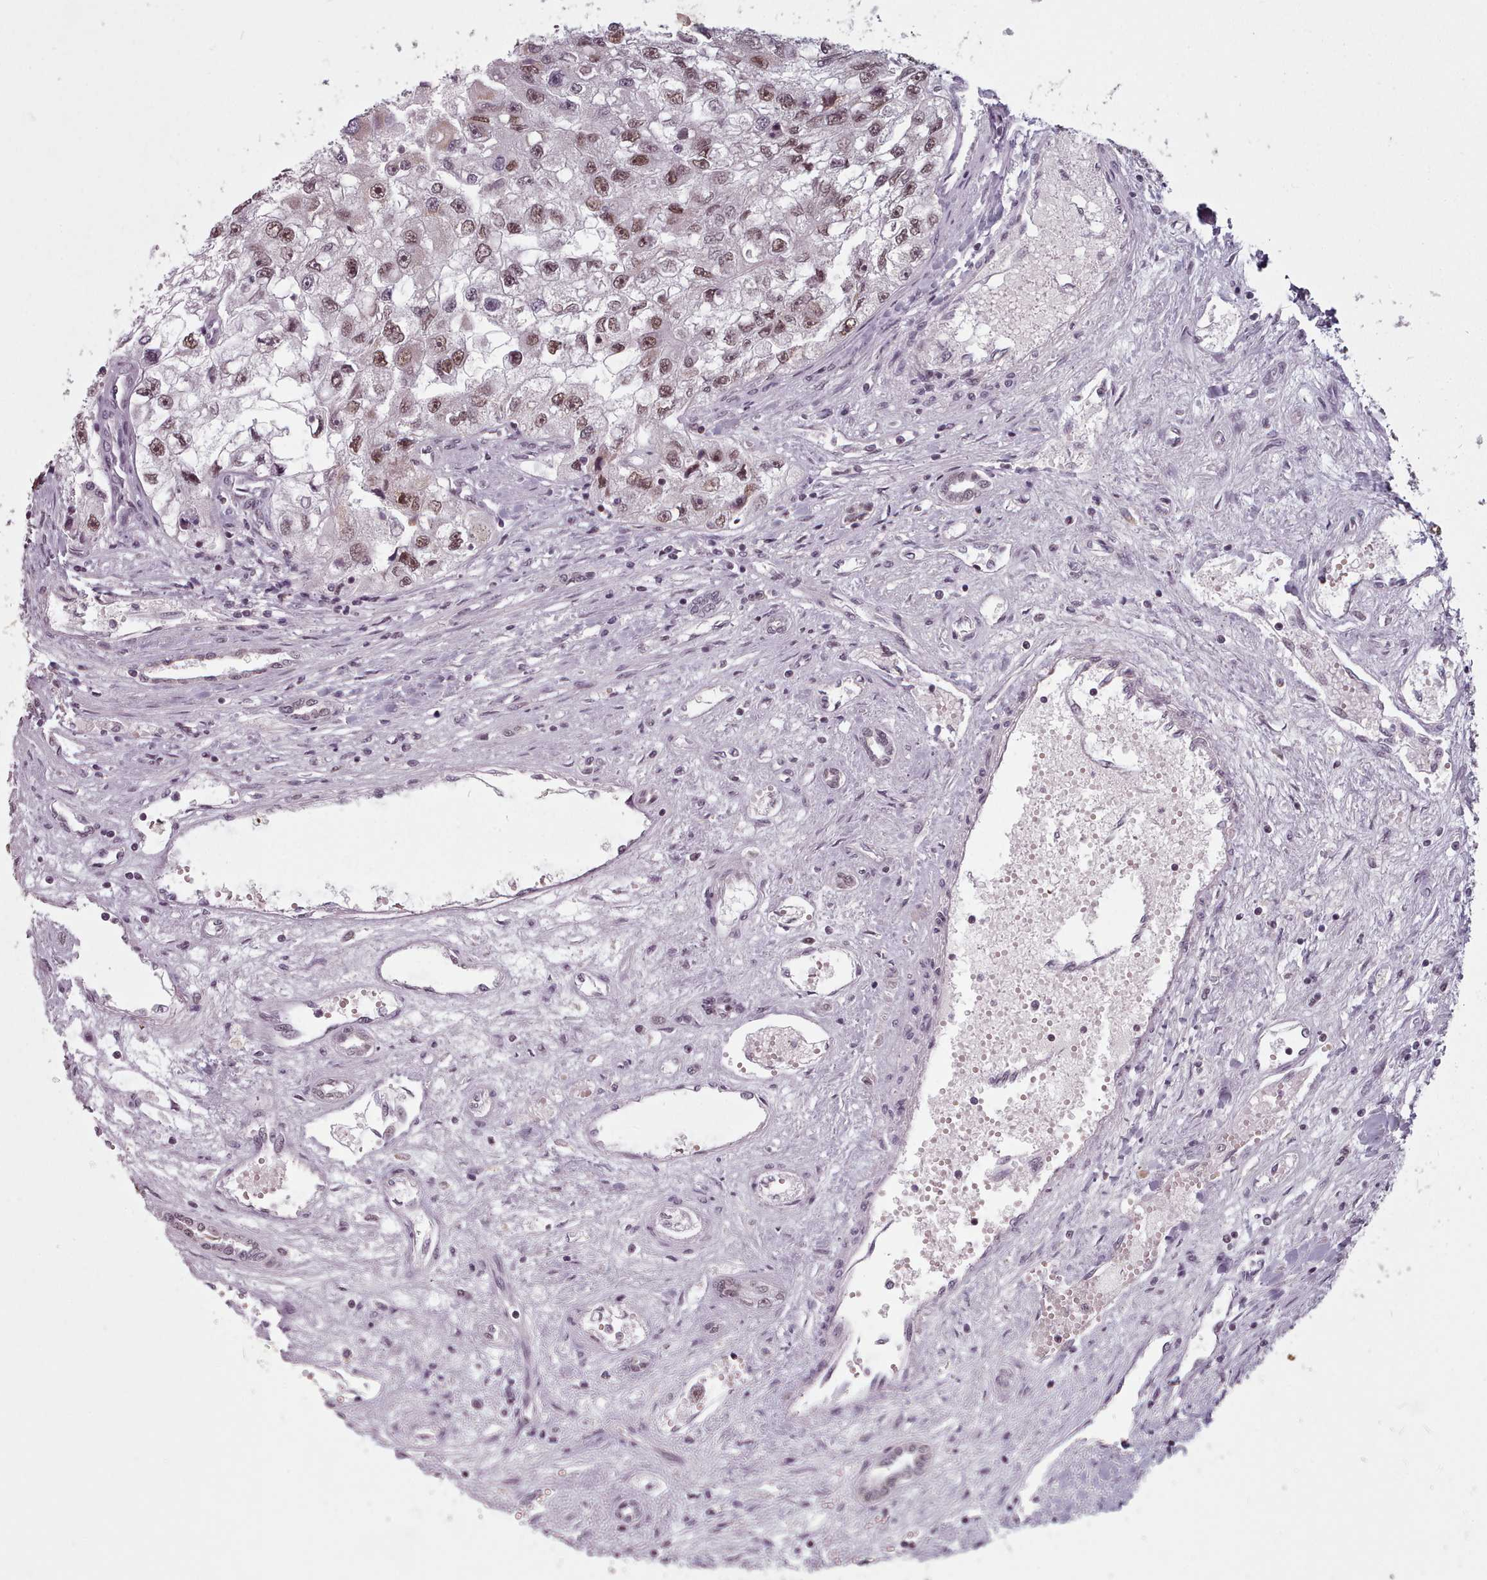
{"staining": {"intensity": "moderate", "quantity": ">75%", "location": "nuclear"}, "tissue": "renal cancer", "cell_type": "Tumor cells", "image_type": "cancer", "snomed": [{"axis": "morphology", "description": "Adenocarcinoma, NOS"}, {"axis": "topography", "description": "Kidney"}], "caption": "Moderate nuclear positivity is appreciated in about >75% of tumor cells in renal adenocarcinoma.", "gene": "SRSF9", "patient": {"sex": "male", "age": 63}}